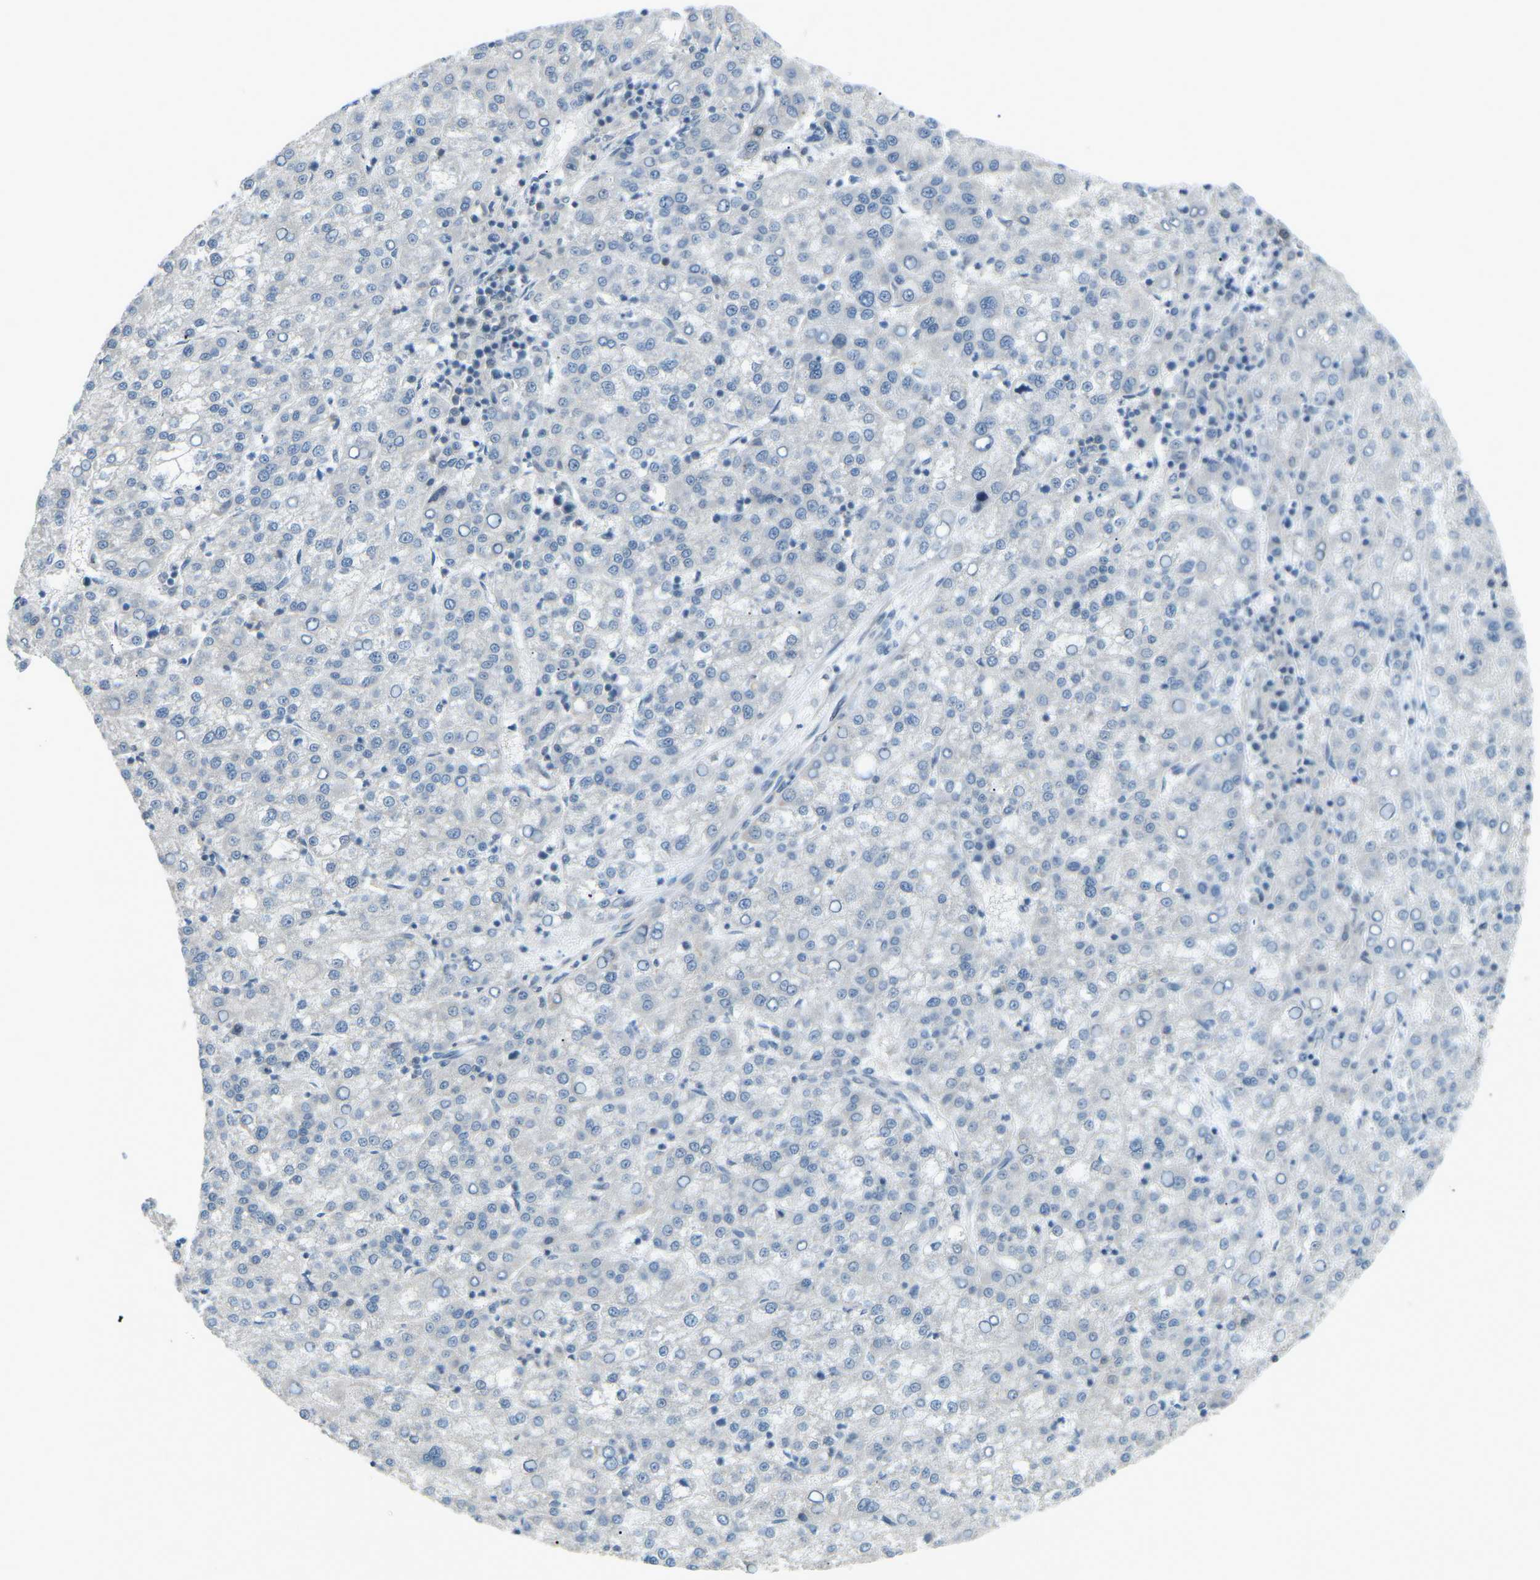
{"staining": {"intensity": "negative", "quantity": "none", "location": "none"}, "tissue": "liver cancer", "cell_type": "Tumor cells", "image_type": "cancer", "snomed": [{"axis": "morphology", "description": "Carcinoma, Hepatocellular, NOS"}, {"axis": "topography", "description": "Liver"}], "caption": "A histopathology image of liver cancer stained for a protein demonstrates no brown staining in tumor cells.", "gene": "RTN3", "patient": {"sex": "female", "age": 58}}